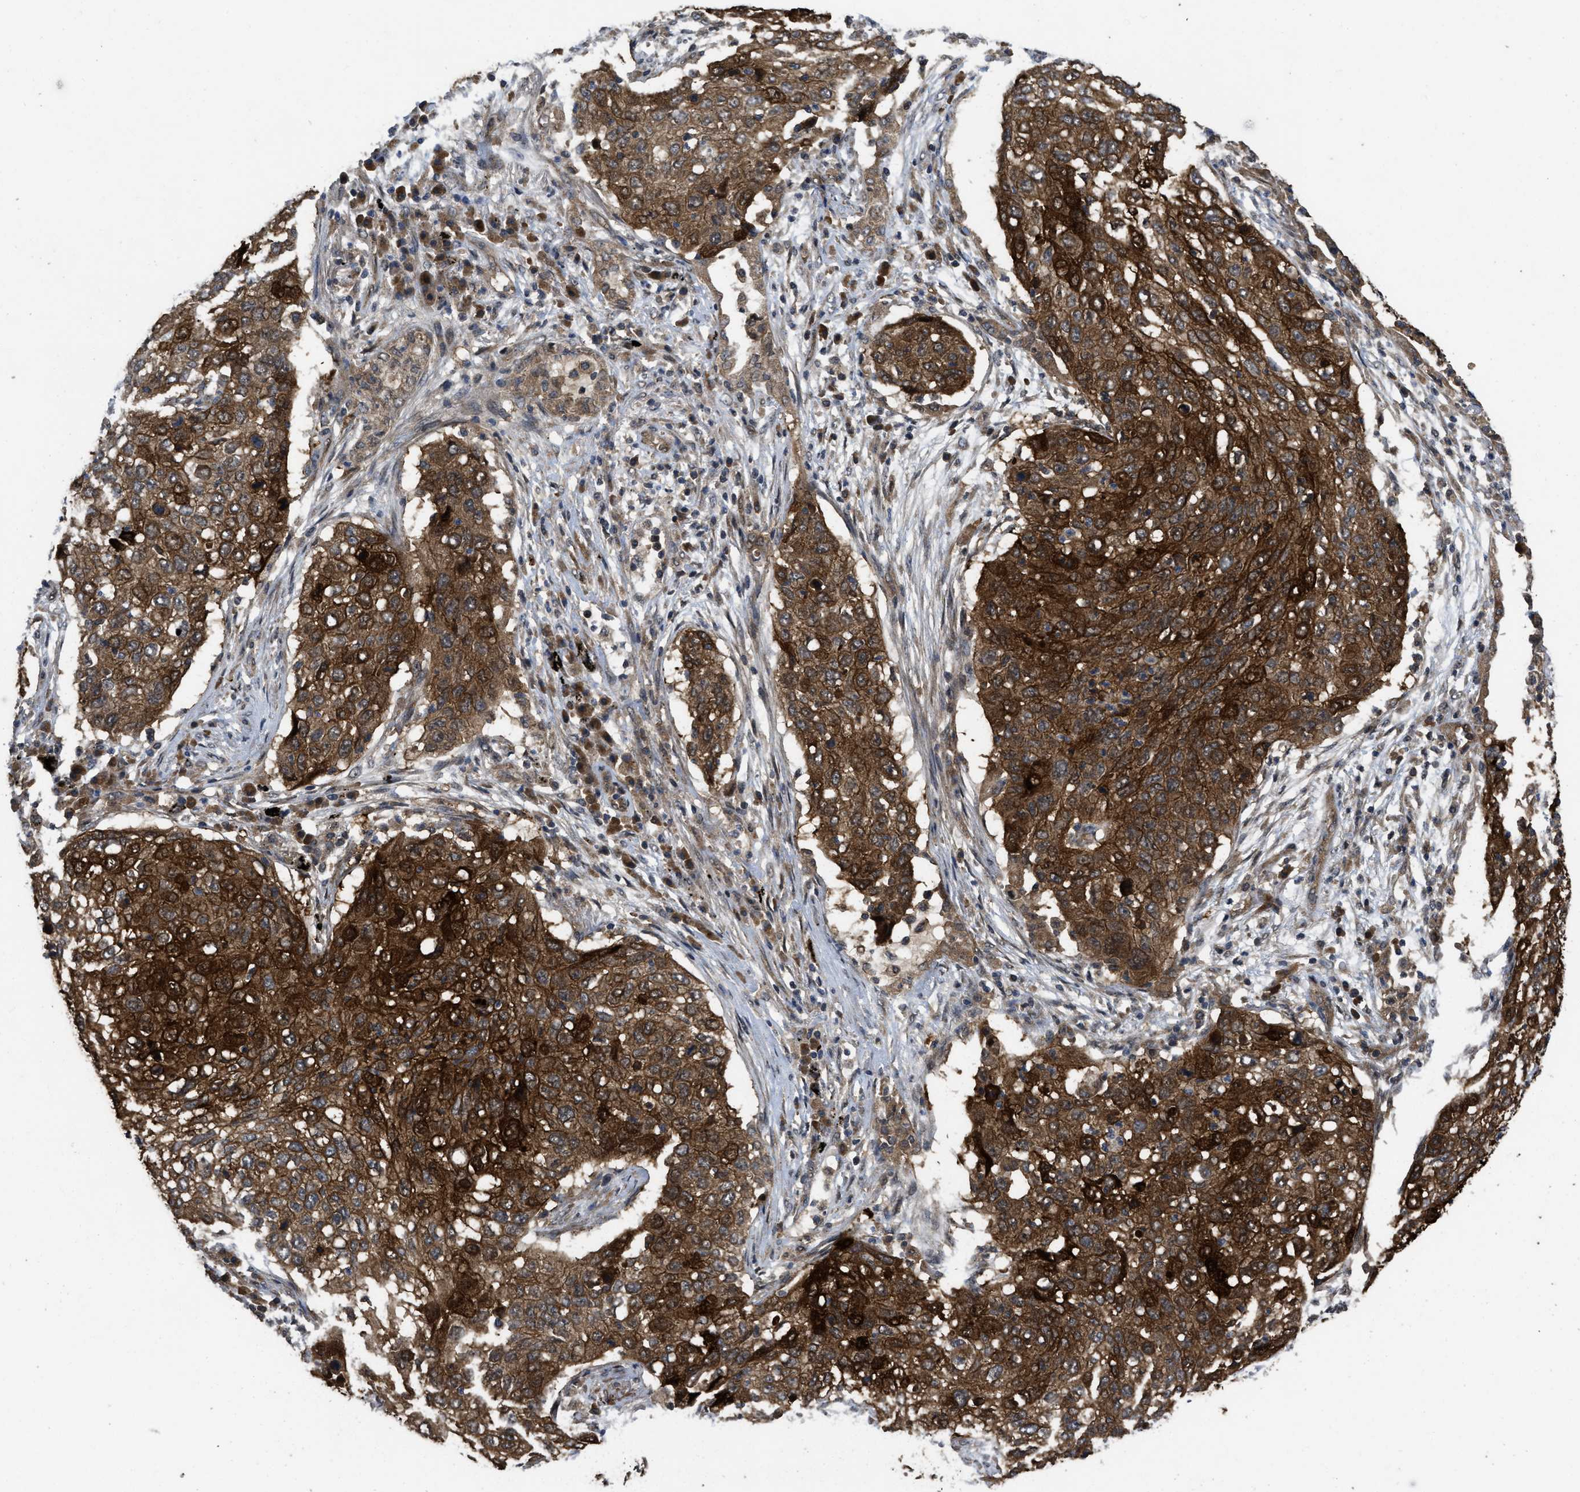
{"staining": {"intensity": "strong", "quantity": ">75%", "location": "cytoplasmic/membranous"}, "tissue": "lung cancer", "cell_type": "Tumor cells", "image_type": "cancer", "snomed": [{"axis": "morphology", "description": "Squamous cell carcinoma, NOS"}, {"axis": "topography", "description": "Lung"}], "caption": "A micrograph showing strong cytoplasmic/membranous staining in approximately >75% of tumor cells in lung cancer (squamous cell carcinoma), as visualized by brown immunohistochemical staining.", "gene": "FZD6", "patient": {"sex": "female", "age": 63}}